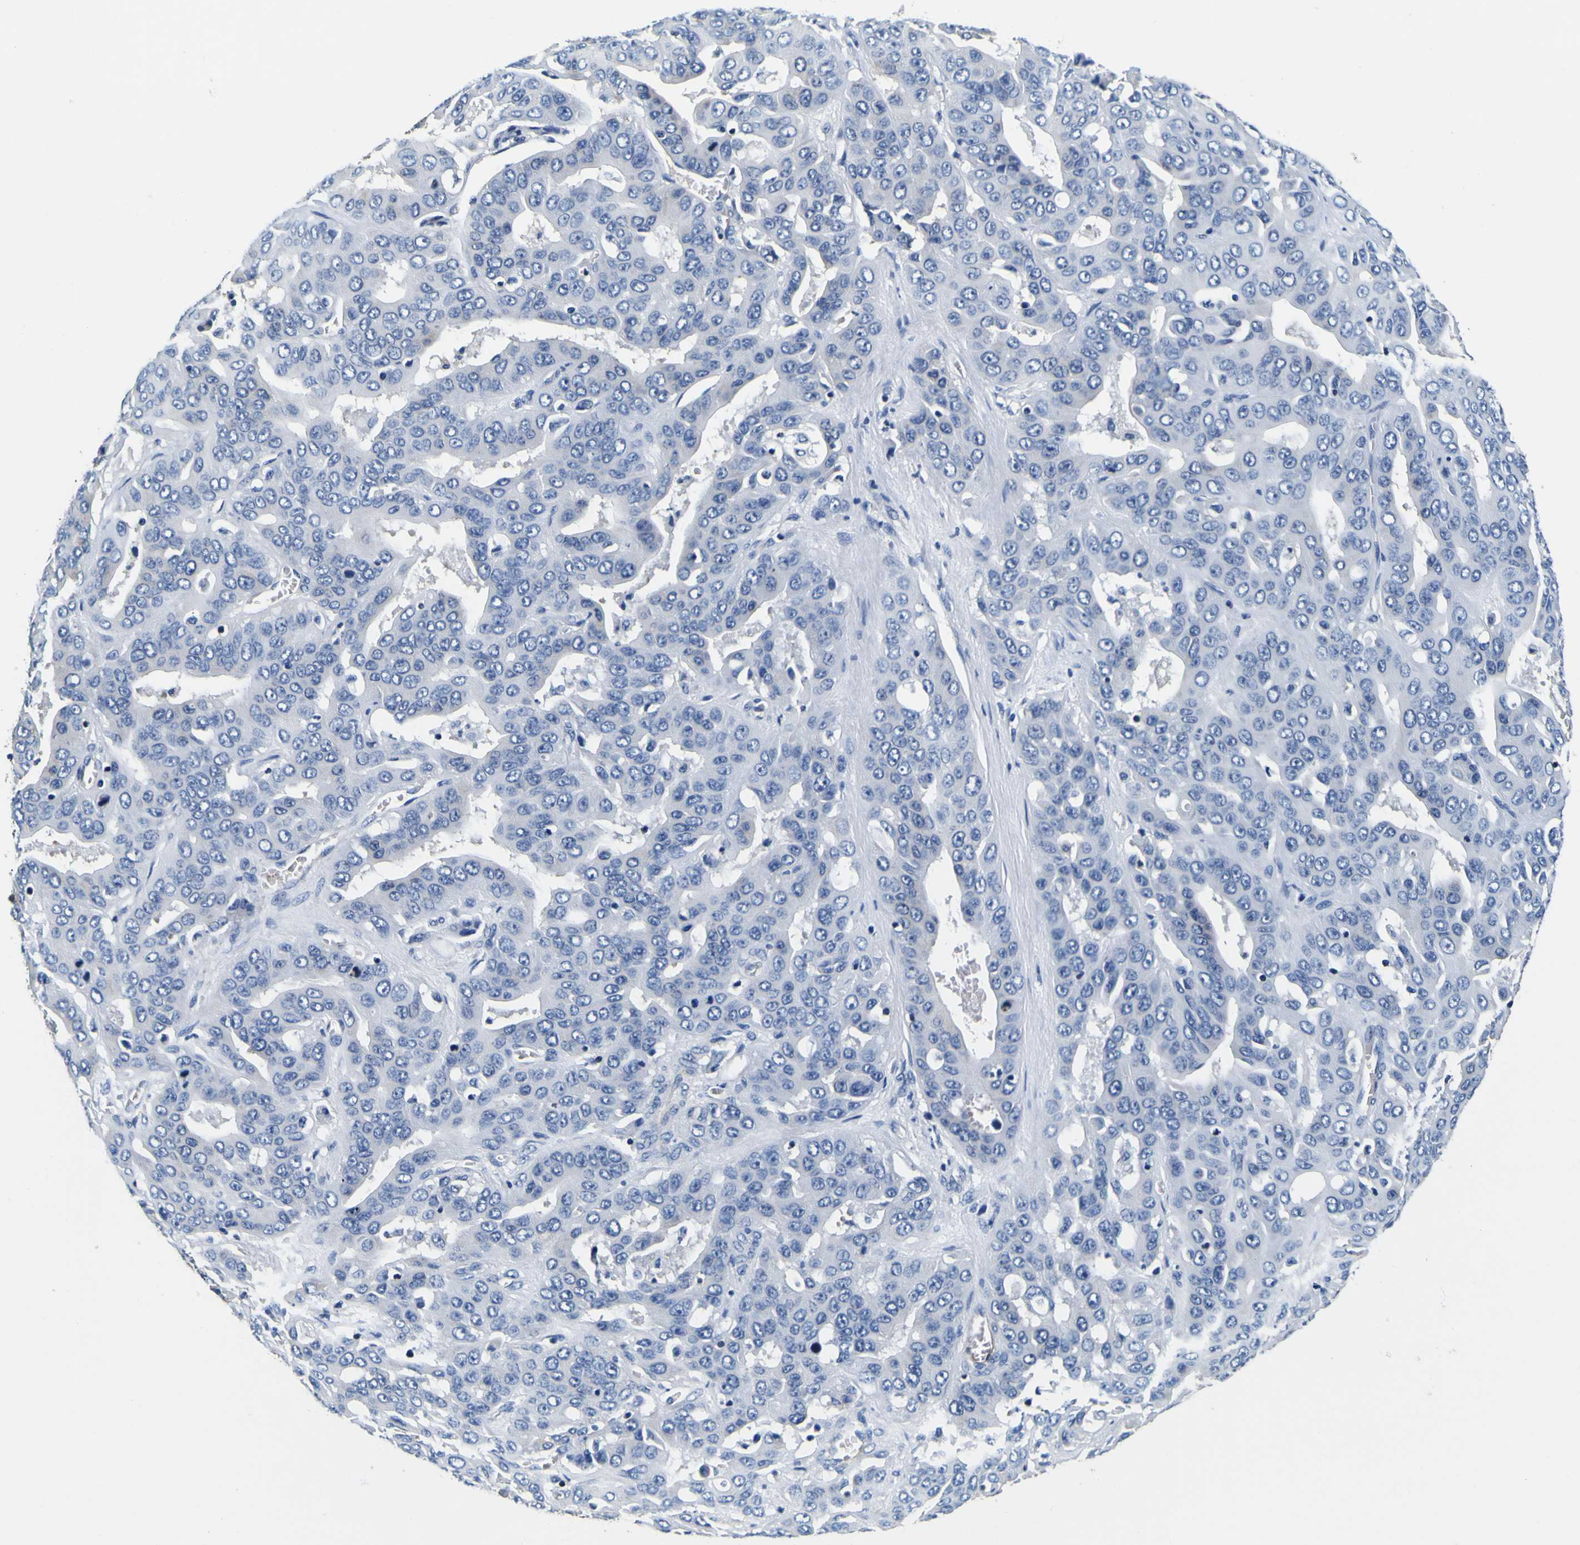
{"staining": {"intensity": "negative", "quantity": "none", "location": "none"}, "tissue": "liver cancer", "cell_type": "Tumor cells", "image_type": "cancer", "snomed": [{"axis": "morphology", "description": "Cholangiocarcinoma"}, {"axis": "topography", "description": "Liver"}], "caption": "DAB (3,3'-diaminobenzidine) immunohistochemical staining of human liver cancer (cholangiocarcinoma) shows no significant expression in tumor cells.", "gene": "TUBA1B", "patient": {"sex": "female", "age": 52}}